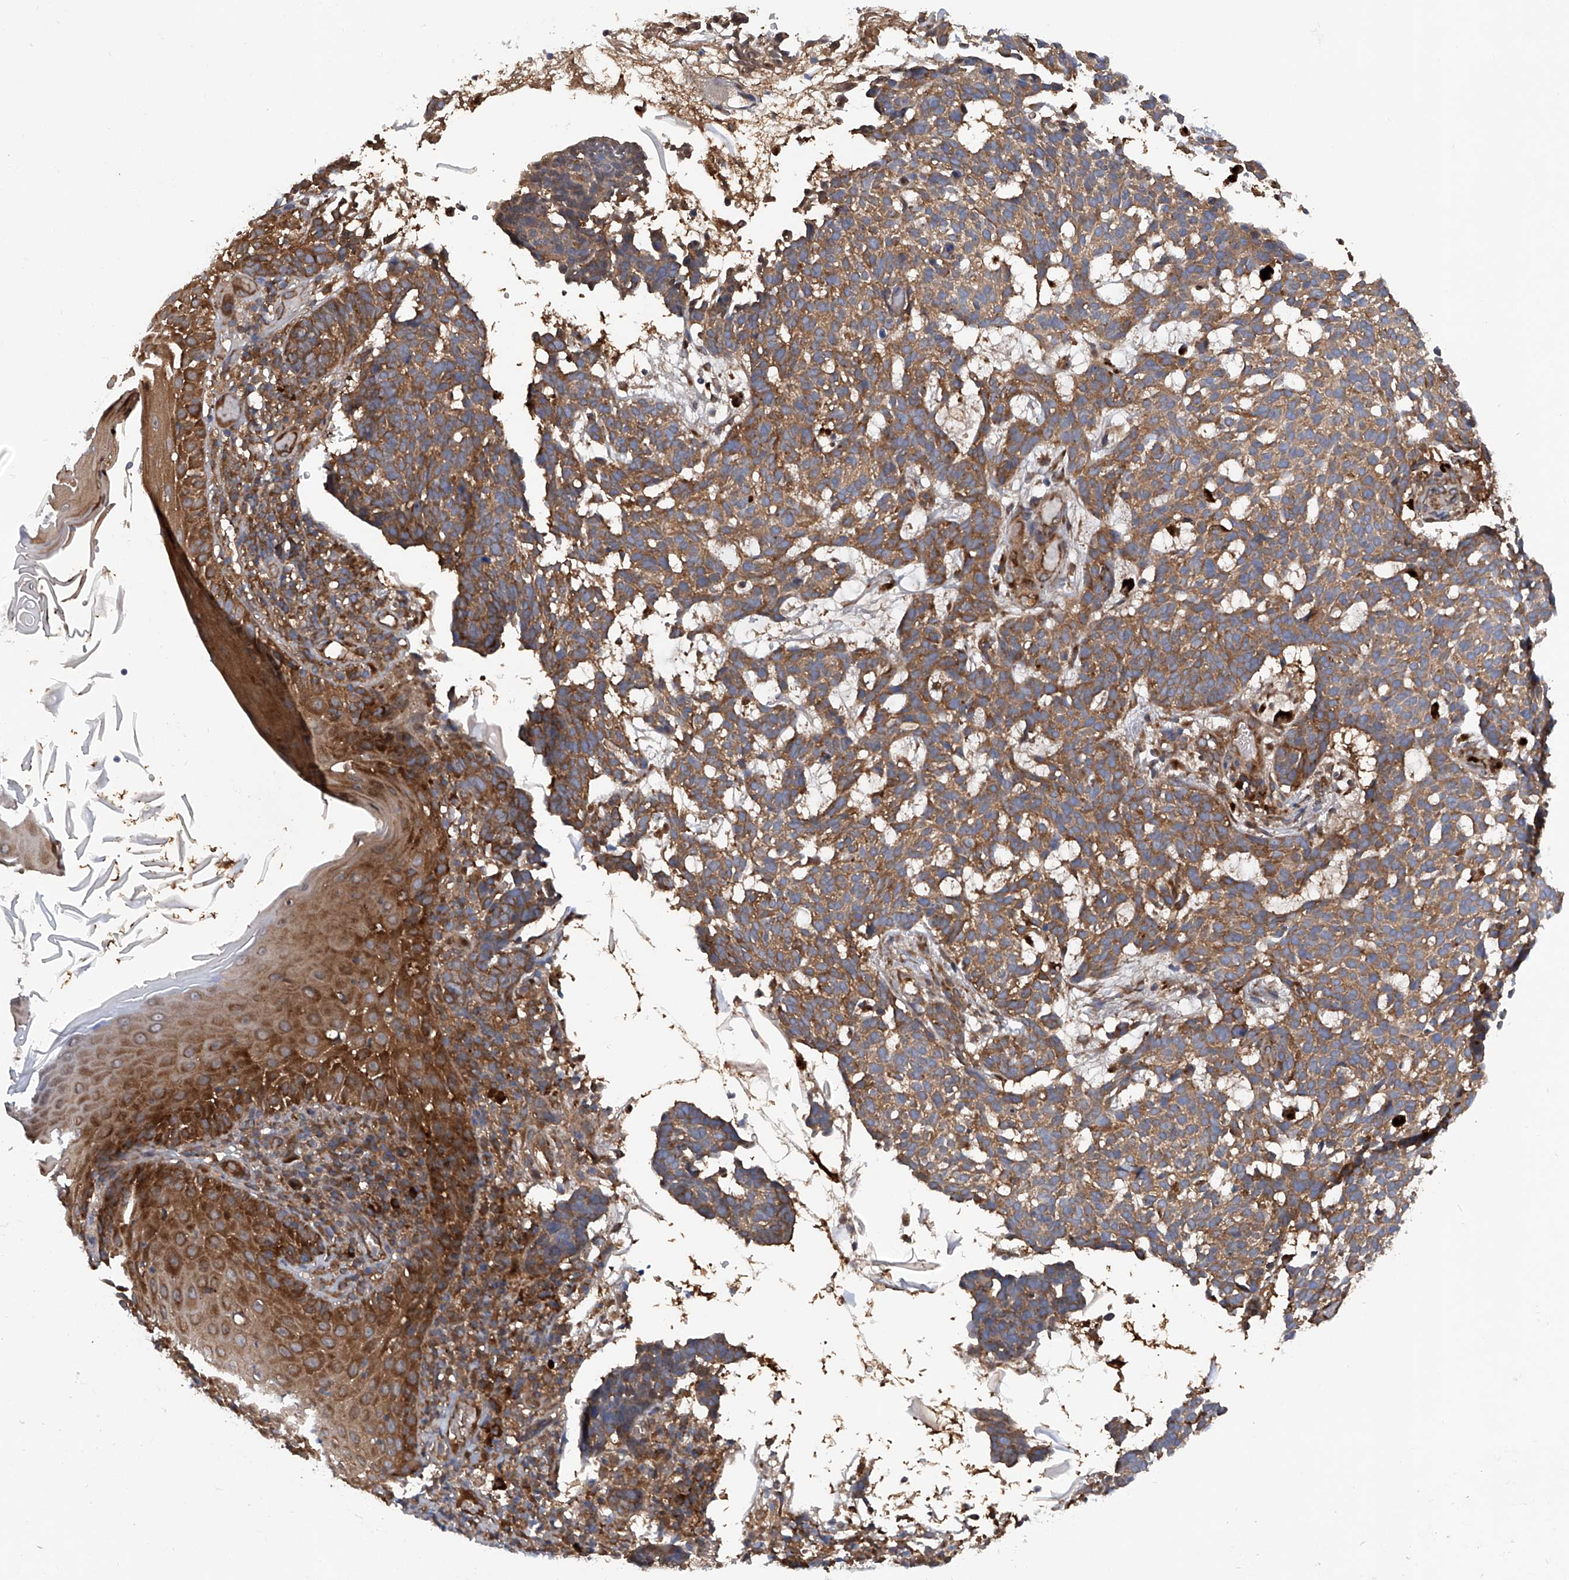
{"staining": {"intensity": "moderate", "quantity": ">75%", "location": "cytoplasmic/membranous"}, "tissue": "skin cancer", "cell_type": "Tumor cells", "image_type": "cancer", "snomed": [{"axis": "morphology", "description": "Basal cell carcinoma"}, {"axis": "topography", "description": "Skin"}], "caption": "Brown immunohistochemical staining in human skin cancer shows moderate cytoplasmic/membranous staining in approximately >75% of tumor cells. (brown staining indicates protein expression, while blue staining denotes nuclei).", "gene": "ASCC3", "patient": {"sex": "male", "age": 85}}